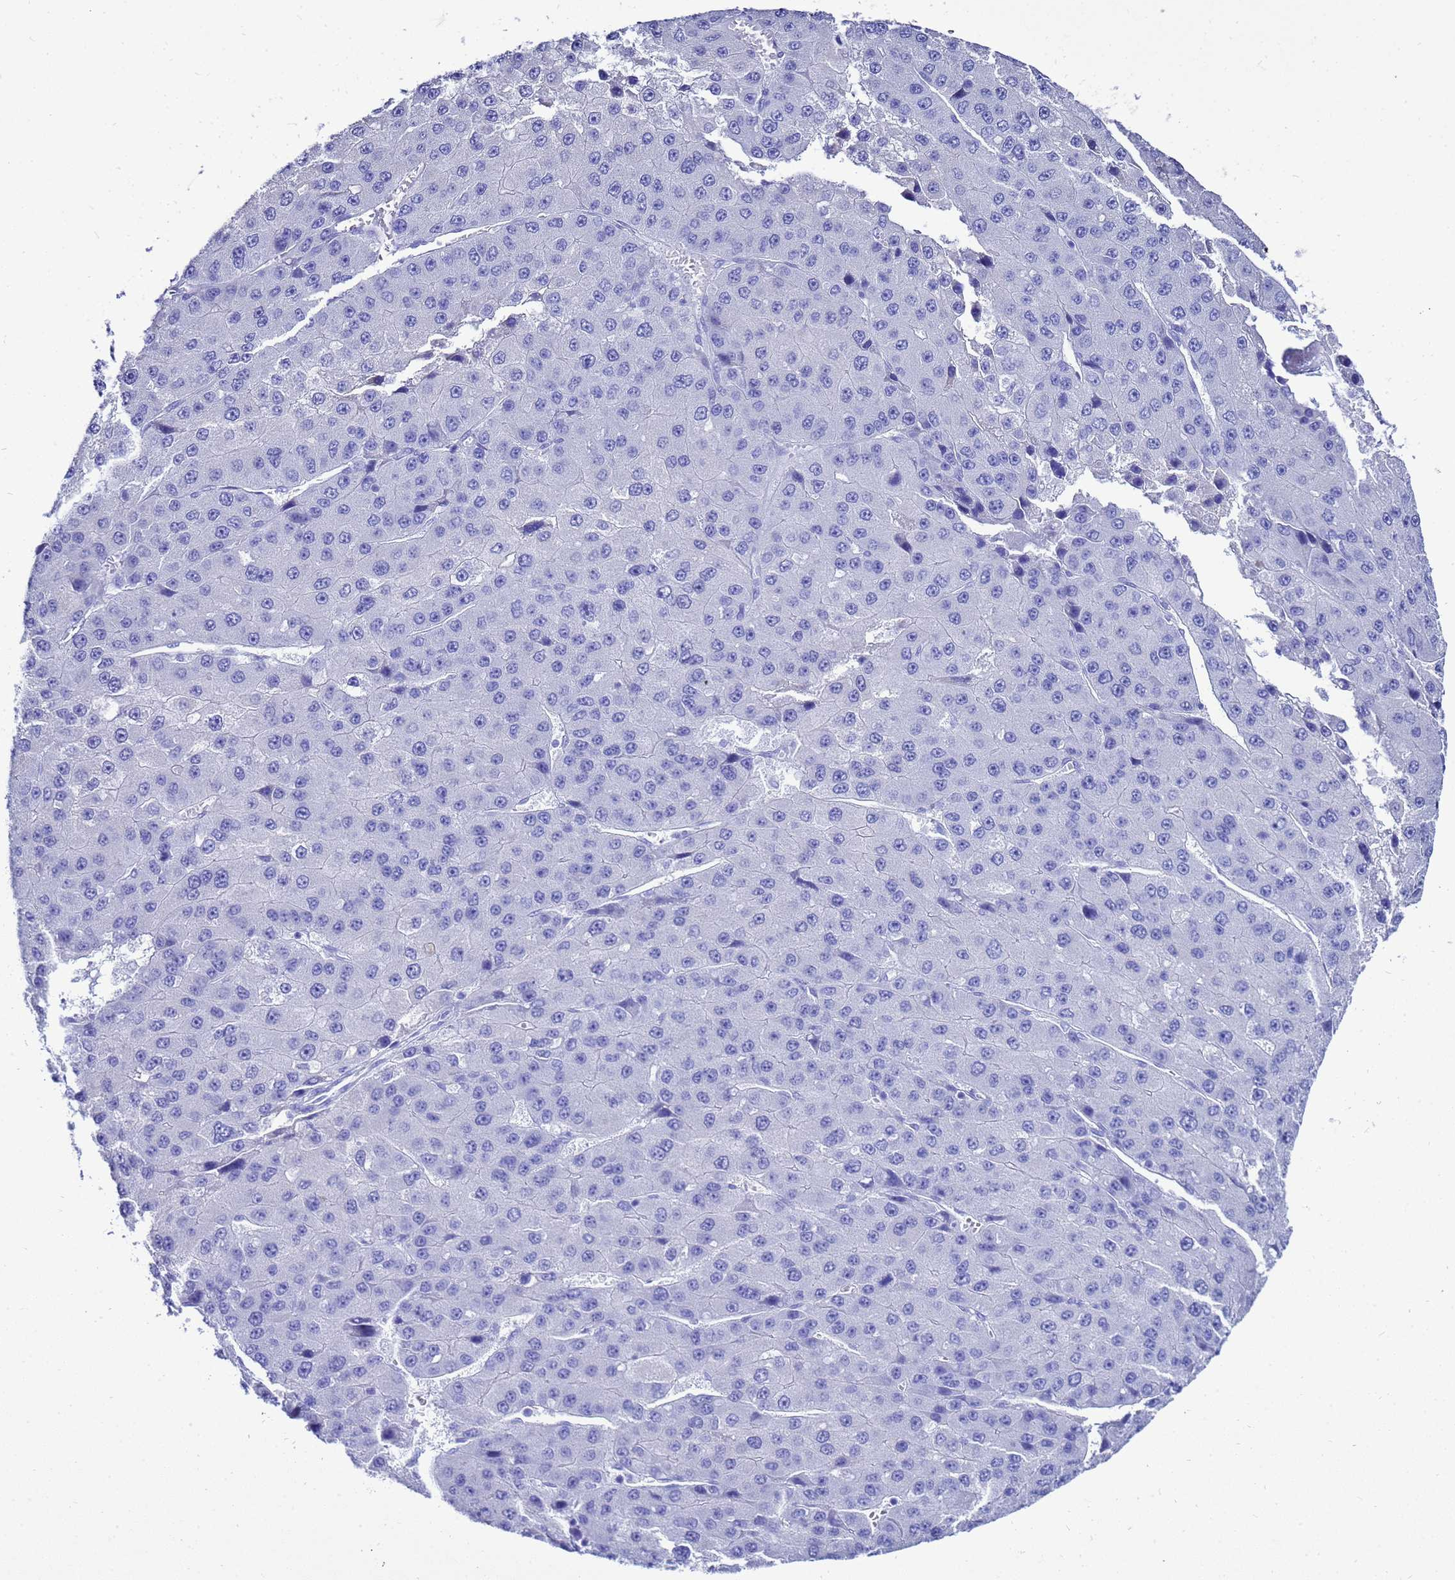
{"staining": {"intensity": "negative", "quantity": "none", "location": "none"}, "tissue": "liver cancer", "cell_type": "Tumor cells", "image_type": "cancer", "snomed": [{"axis": "morphology", "description": "Carcinoma, Hepatocellular, NOS"}, {"axis": "topography", "description": "Liver"}], "caption": "The photomicrograph reveals no significant positivity in tumor cells of hepatocellular carcinoma (liver).", "gene": "LIPF", "patient": {"sex": "female", "age": 73}}